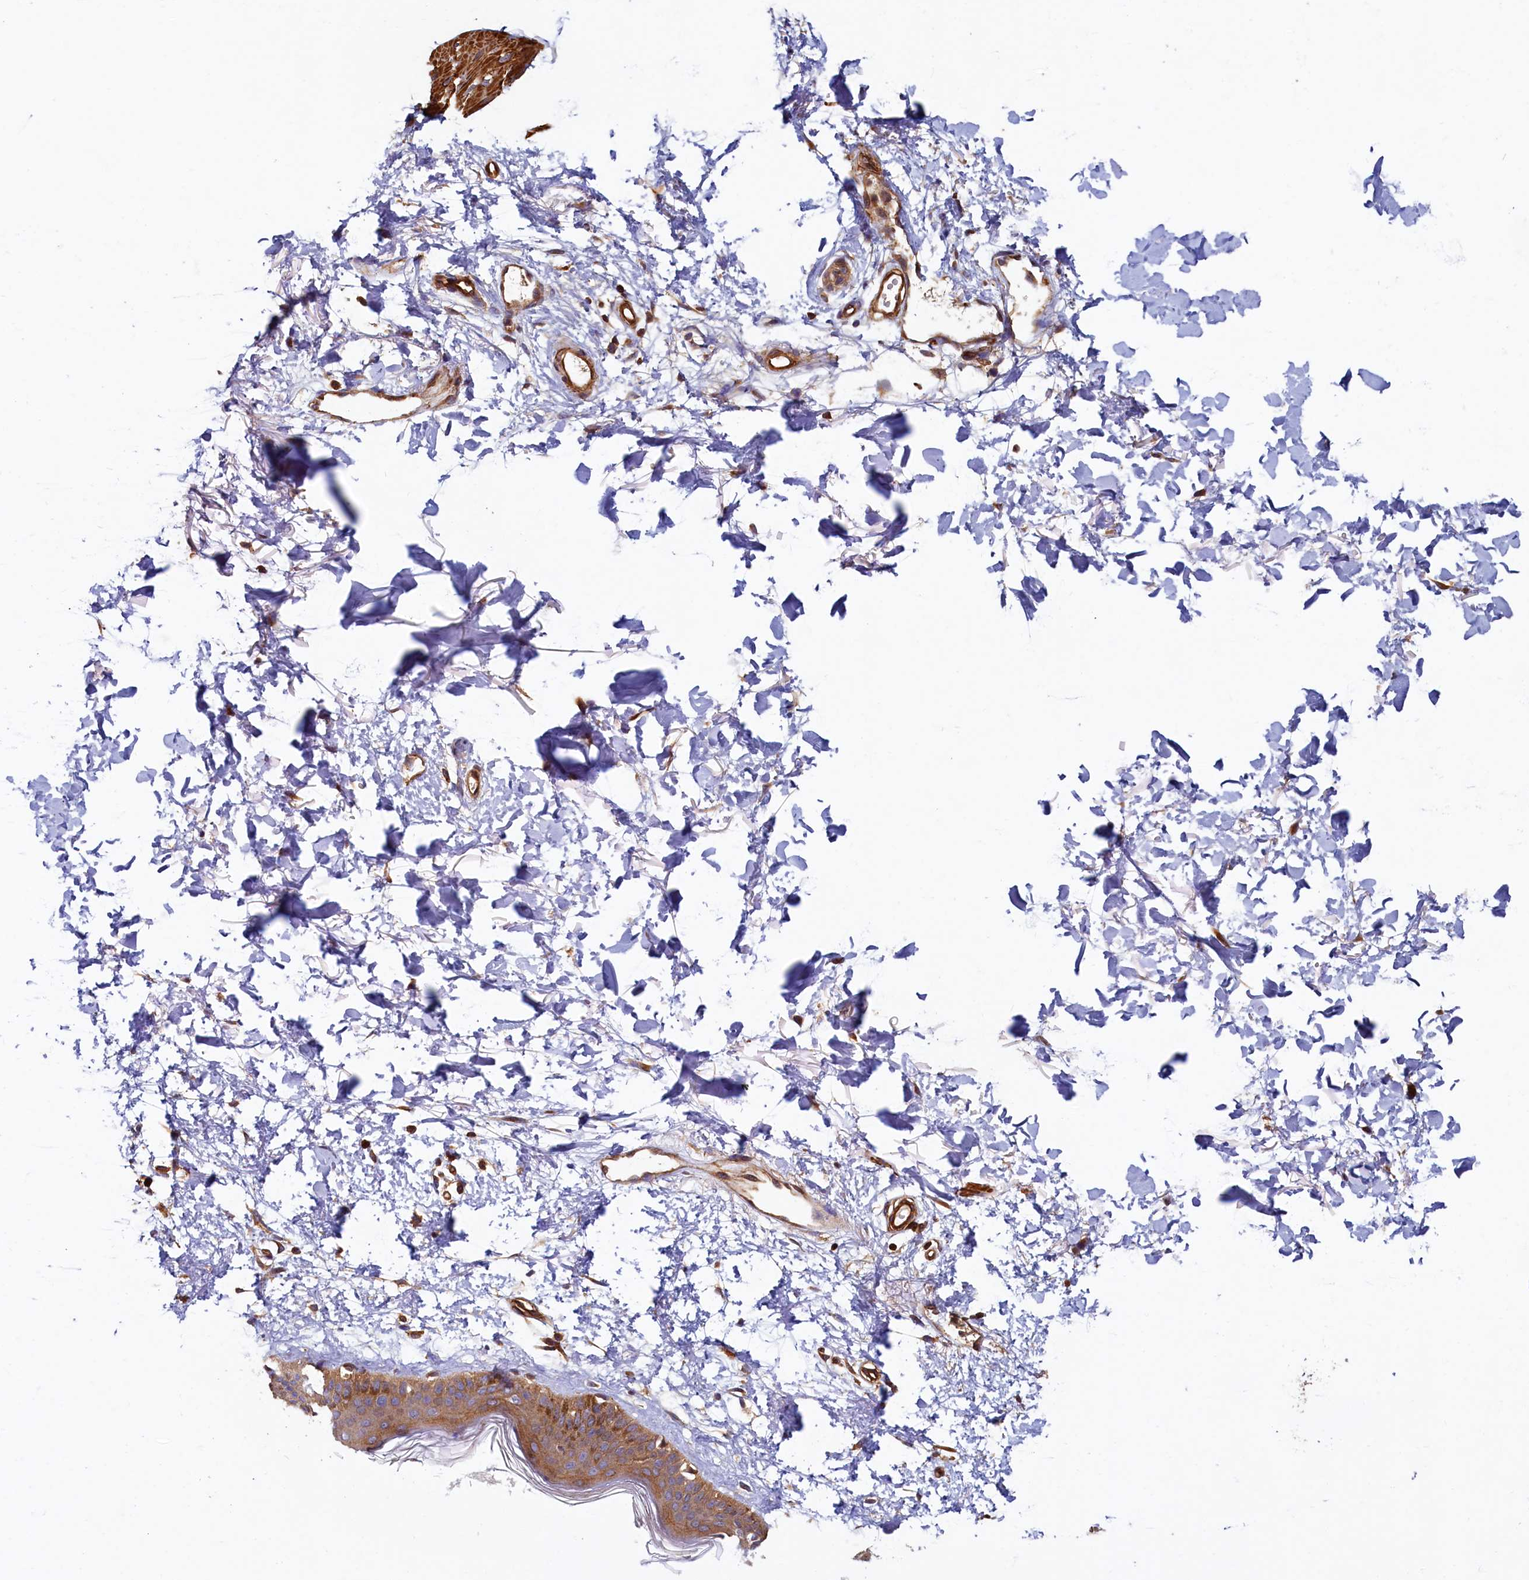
{"staining": {"intensity": "moderate", "quantity": ">75%", "location": "cytoplasmic/membranous"}, "tissue": "skin", "cell_type": "Fibroblasts", "image_type": "normal", "snomed": [{"axis": "morphology", "description": "Normal tissue, NOS"}, {"axis": "topography", "description": "Skin"}], "caption": "This is a histology image of IHC staining of benign skin, which shows moderate staining in the cytoplasmic/membranous of fibroblasts.", "gene": "CCDC102B", "patient": {"sex": "female", "age": 58}}